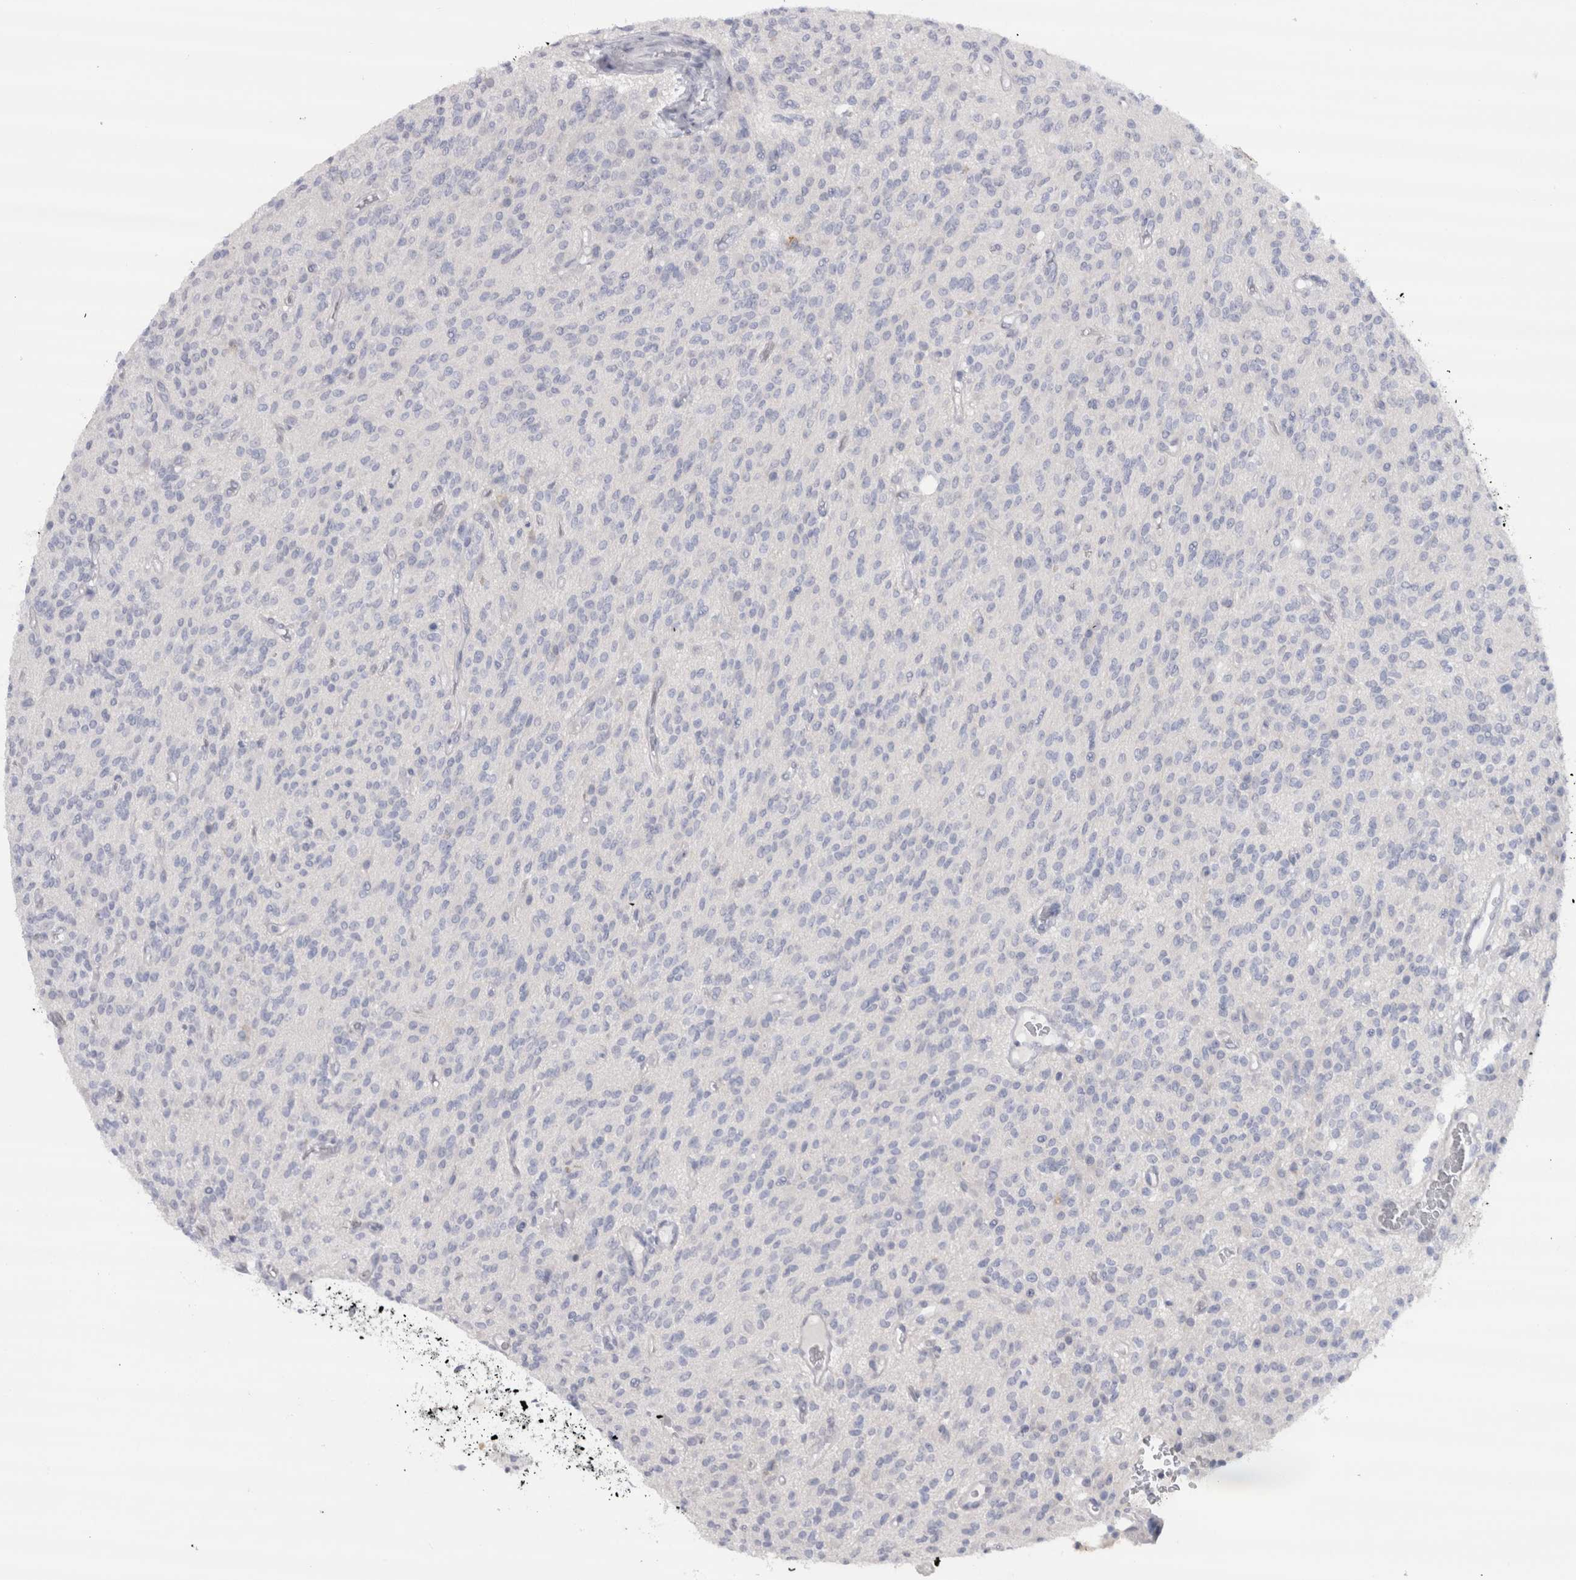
{"staining": {"intensity": "negative", "quantity": "none", "location": "none"}, "tissue": "glioma", "cell_type": "Tumor cells", "image_type": "cancer", "snomed": [{"axis": "morphology", "description": "Glioma, malignant, High grade"}, {"axis": "topography", "description": "Brain"}], "caption": "Immunohistochemistry (IHC) micrograph of glioma stained for a protein (brown), which displays no expression in tumor cells. (IHC, brightfield microscopy, high magnification).", "gene": "CDH17", "patient": {"sex": "male", "age": 34}}